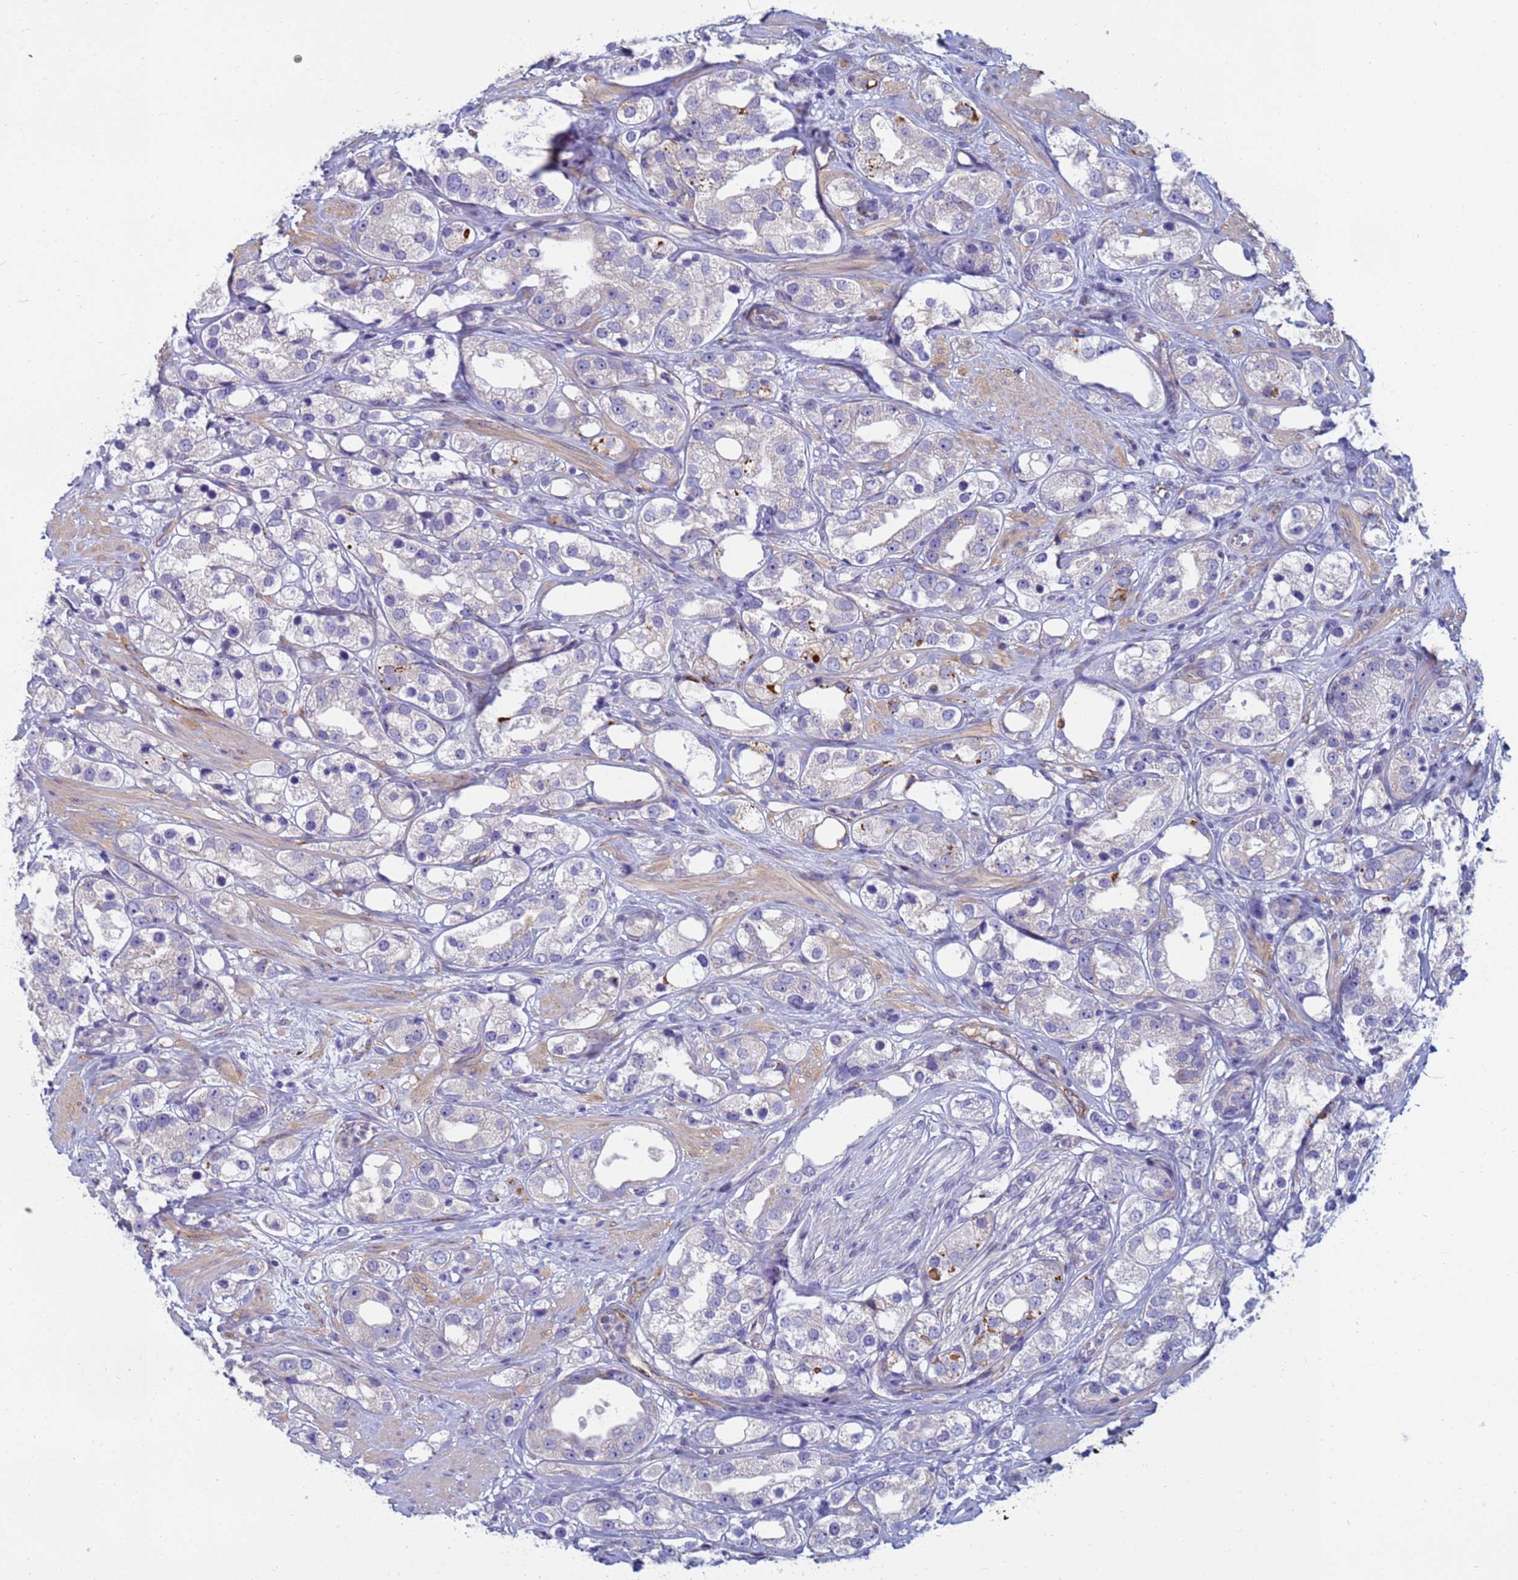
{"staining": {"intensity": "negative", "quantity": "none", "location": "none"}, "tissue": "prostate cancer", "cell_type": "Tumor cells", "image_type": "cancer", "snomed": [{"axis": "morphology", "description": "Adenocarcinoma, NOS"}, {"axis": "topography", "description": "Prostate"}], "caption": "Tumor cells are negative for brown protein staining in prostate cancer (adenocarcinoma). (DAB (3,3'-diaminobenzidine) immunohistochemistry (IHC) with hematoxylin counter stain).", "gene": "TRPC6", "patient": {"sex": "male", "age": 79}}